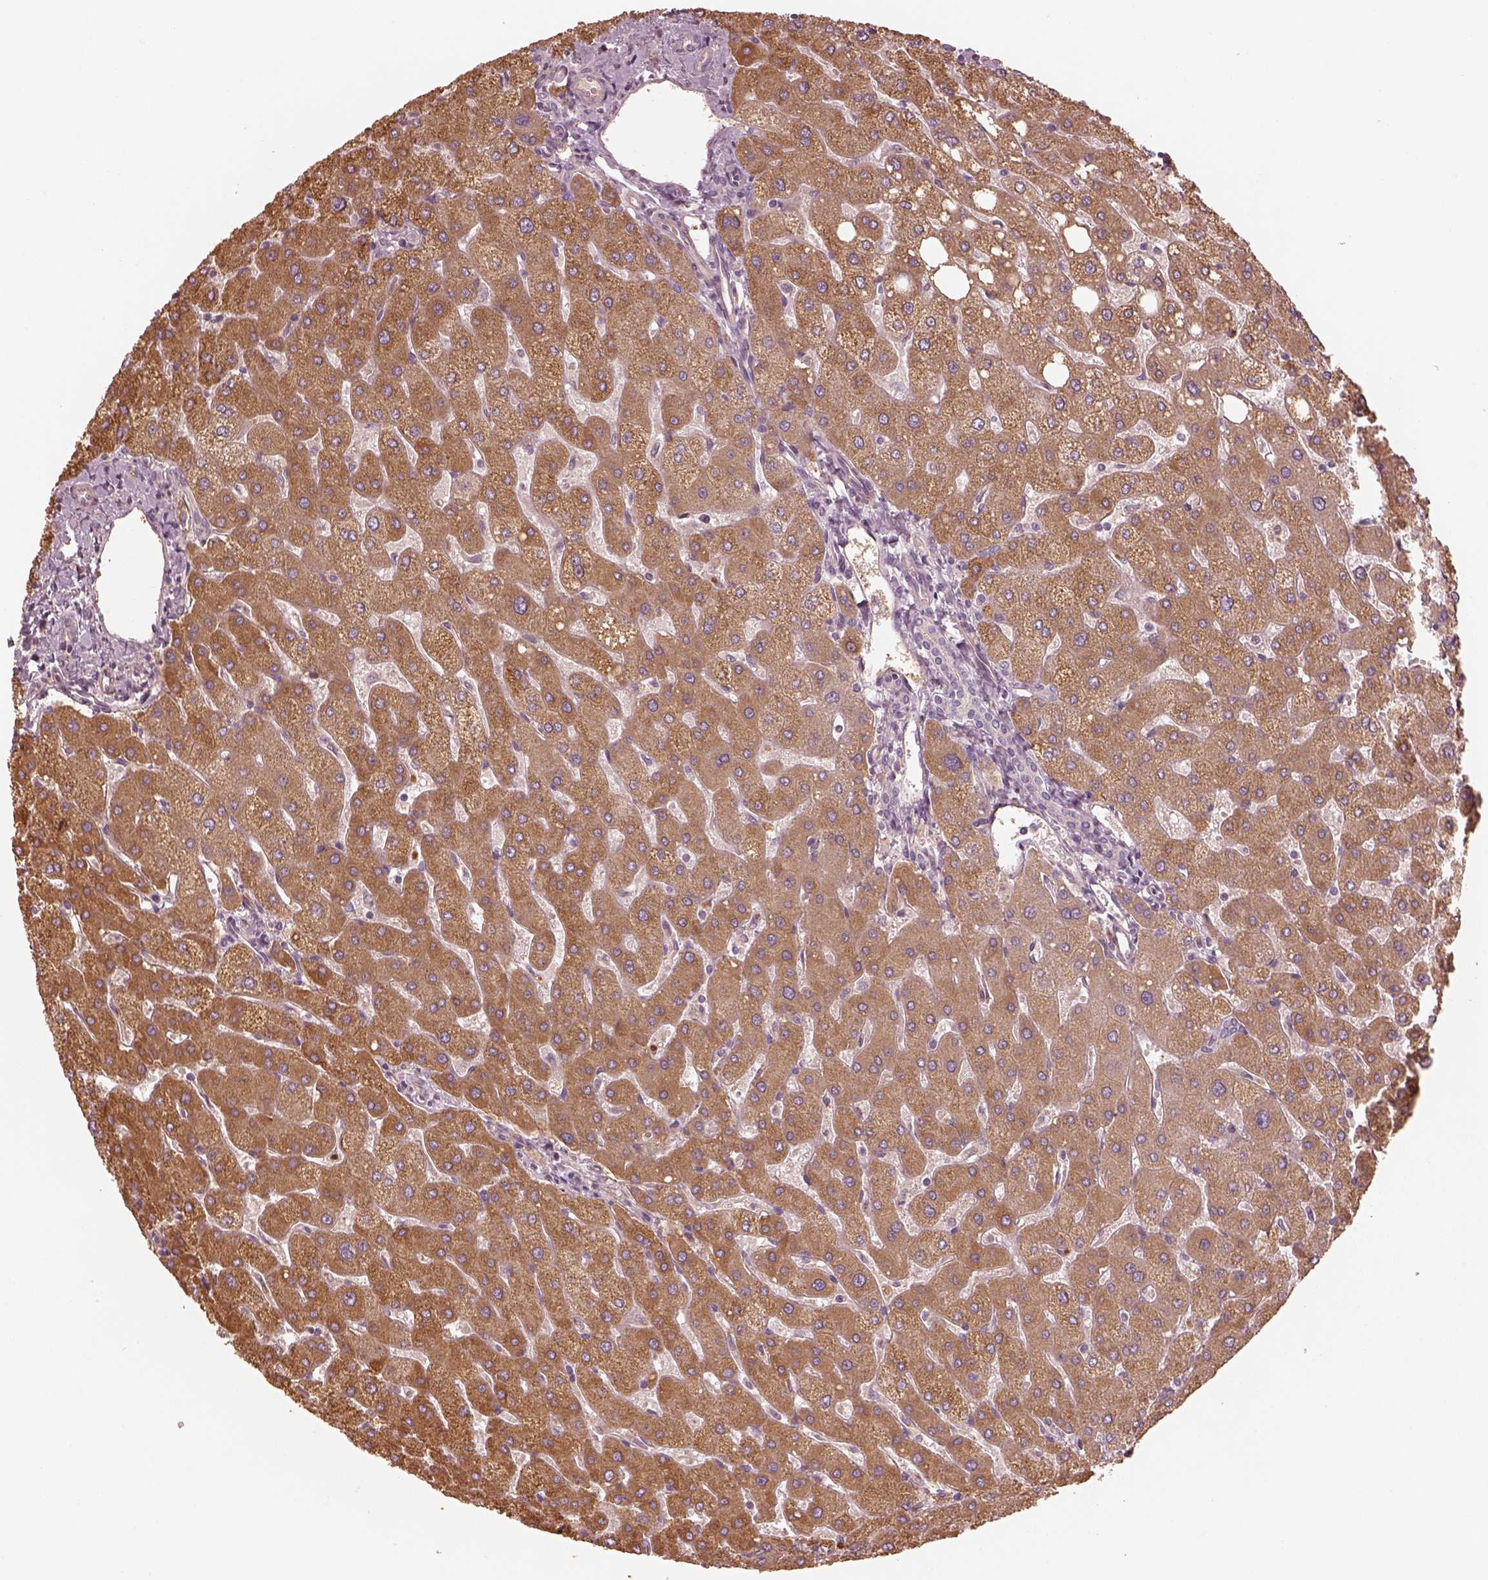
{"staining": {"intensity": "negative", "quantity": "none", "location": "none"}, "tissue": "liver", "cell_type": "Cholangiocytes", "image_type": "normal", "snomed": [{"axis": "morphology", "description": "Normal tissue, NOS"}, {"axis": "topography", "description": "Liver"}], "caption": "The histopathology image shows no staining of cholangiocytes in benign liver.", "gene": "OTOGL", "patient": {"sex": "male", "age": 67}}